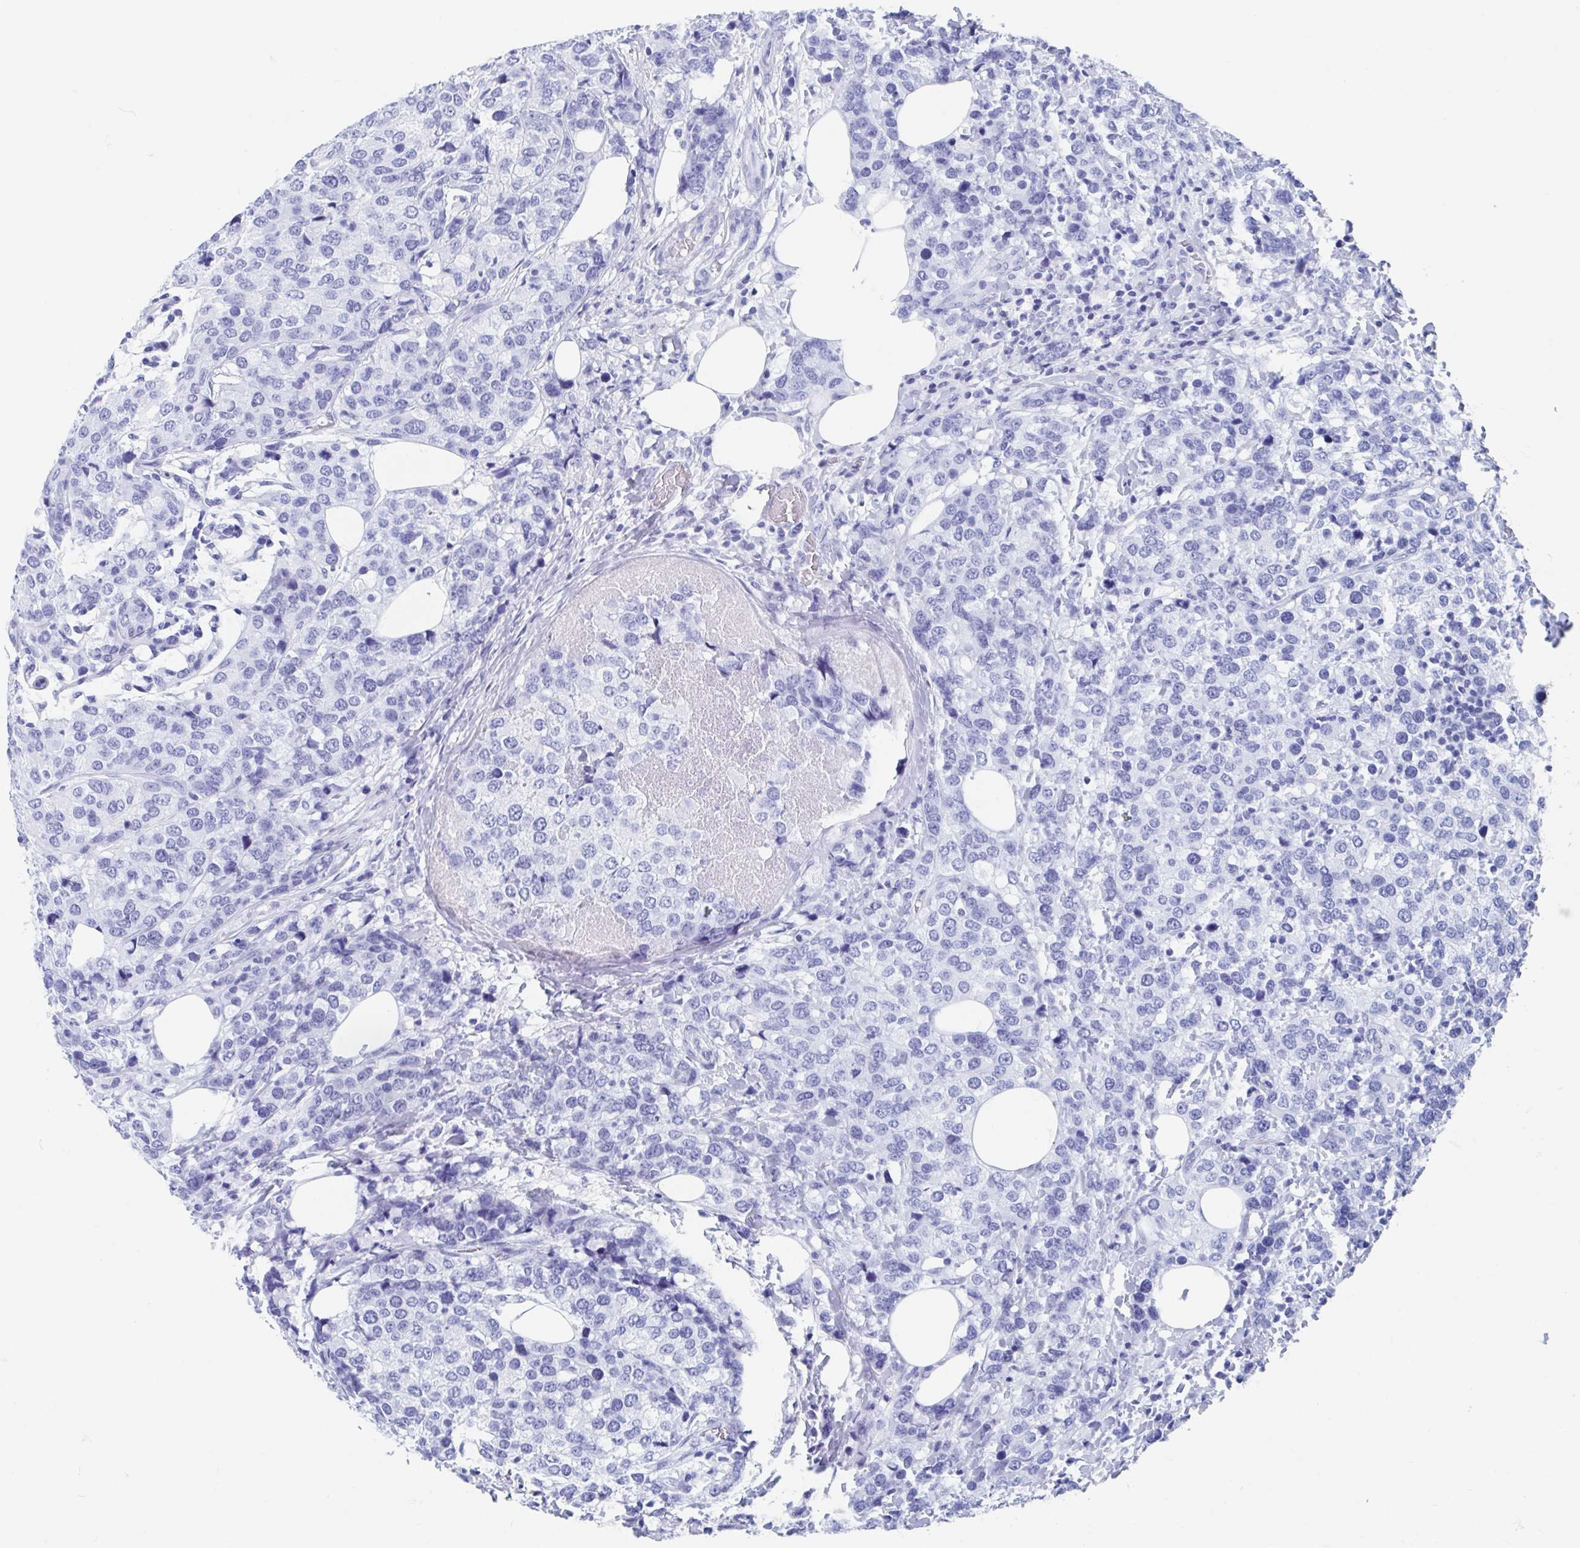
{"staining": {"intensity": "negative", "quantity": "none", "location": "none"}, "tissue": "breast cancer", "cell_type": "Tumor cells", "image_type": "cancer", "snomed": [{"axis": "morphology", "description": "Lobular carcinoma"}, {"axis": "topography", "description": "Breast"}], "caption": "The photomicrograph demonstrates no significant staining in tumor cells of breast cancer. Nuclei are stained in blue.", "gene": "HDGFL1", "patient": {"sex": "female", "age": 59}}